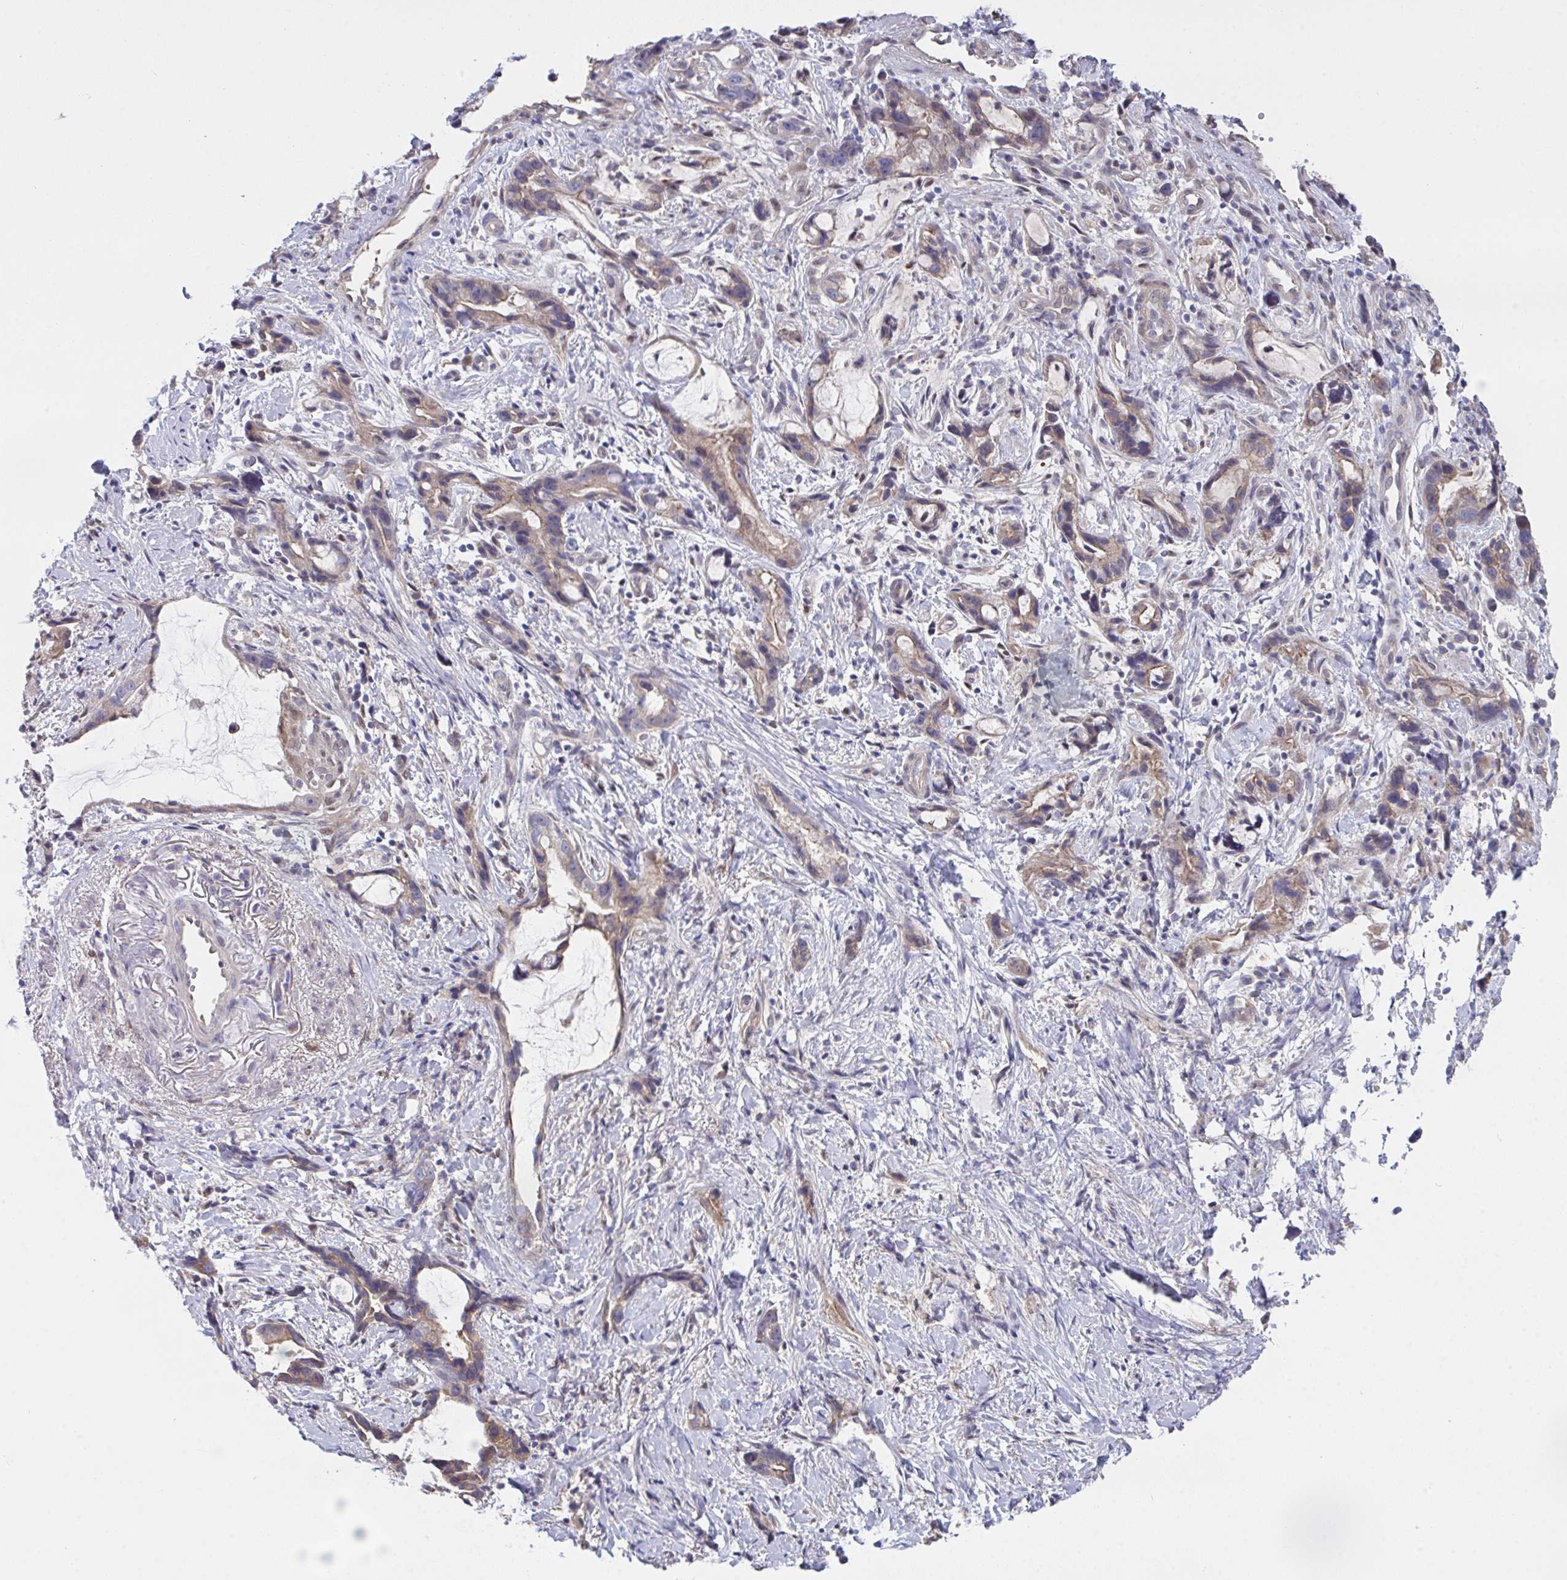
{"staining": {"intensity": "weak", "quantity": ">75%", "location": "cytoplasmic/membranous"}, "tissue": "stomach cancer", "cell_type": "Tumor cells", "image_type": "cancer", "snomed": [{"axis": "morphology", "description": "Adenocarcinoma, NOS"}, {"axis": "topography", "description": "Stomach"}], "caption": "Stomach adenocarcinoma stained for a protein (brown) reveals weak cytoplasmic/membranous positive staining in about >75% of tumor cells.", "gene": "L3HYPDH", "patient": {"sex": "male", "age": 55}}